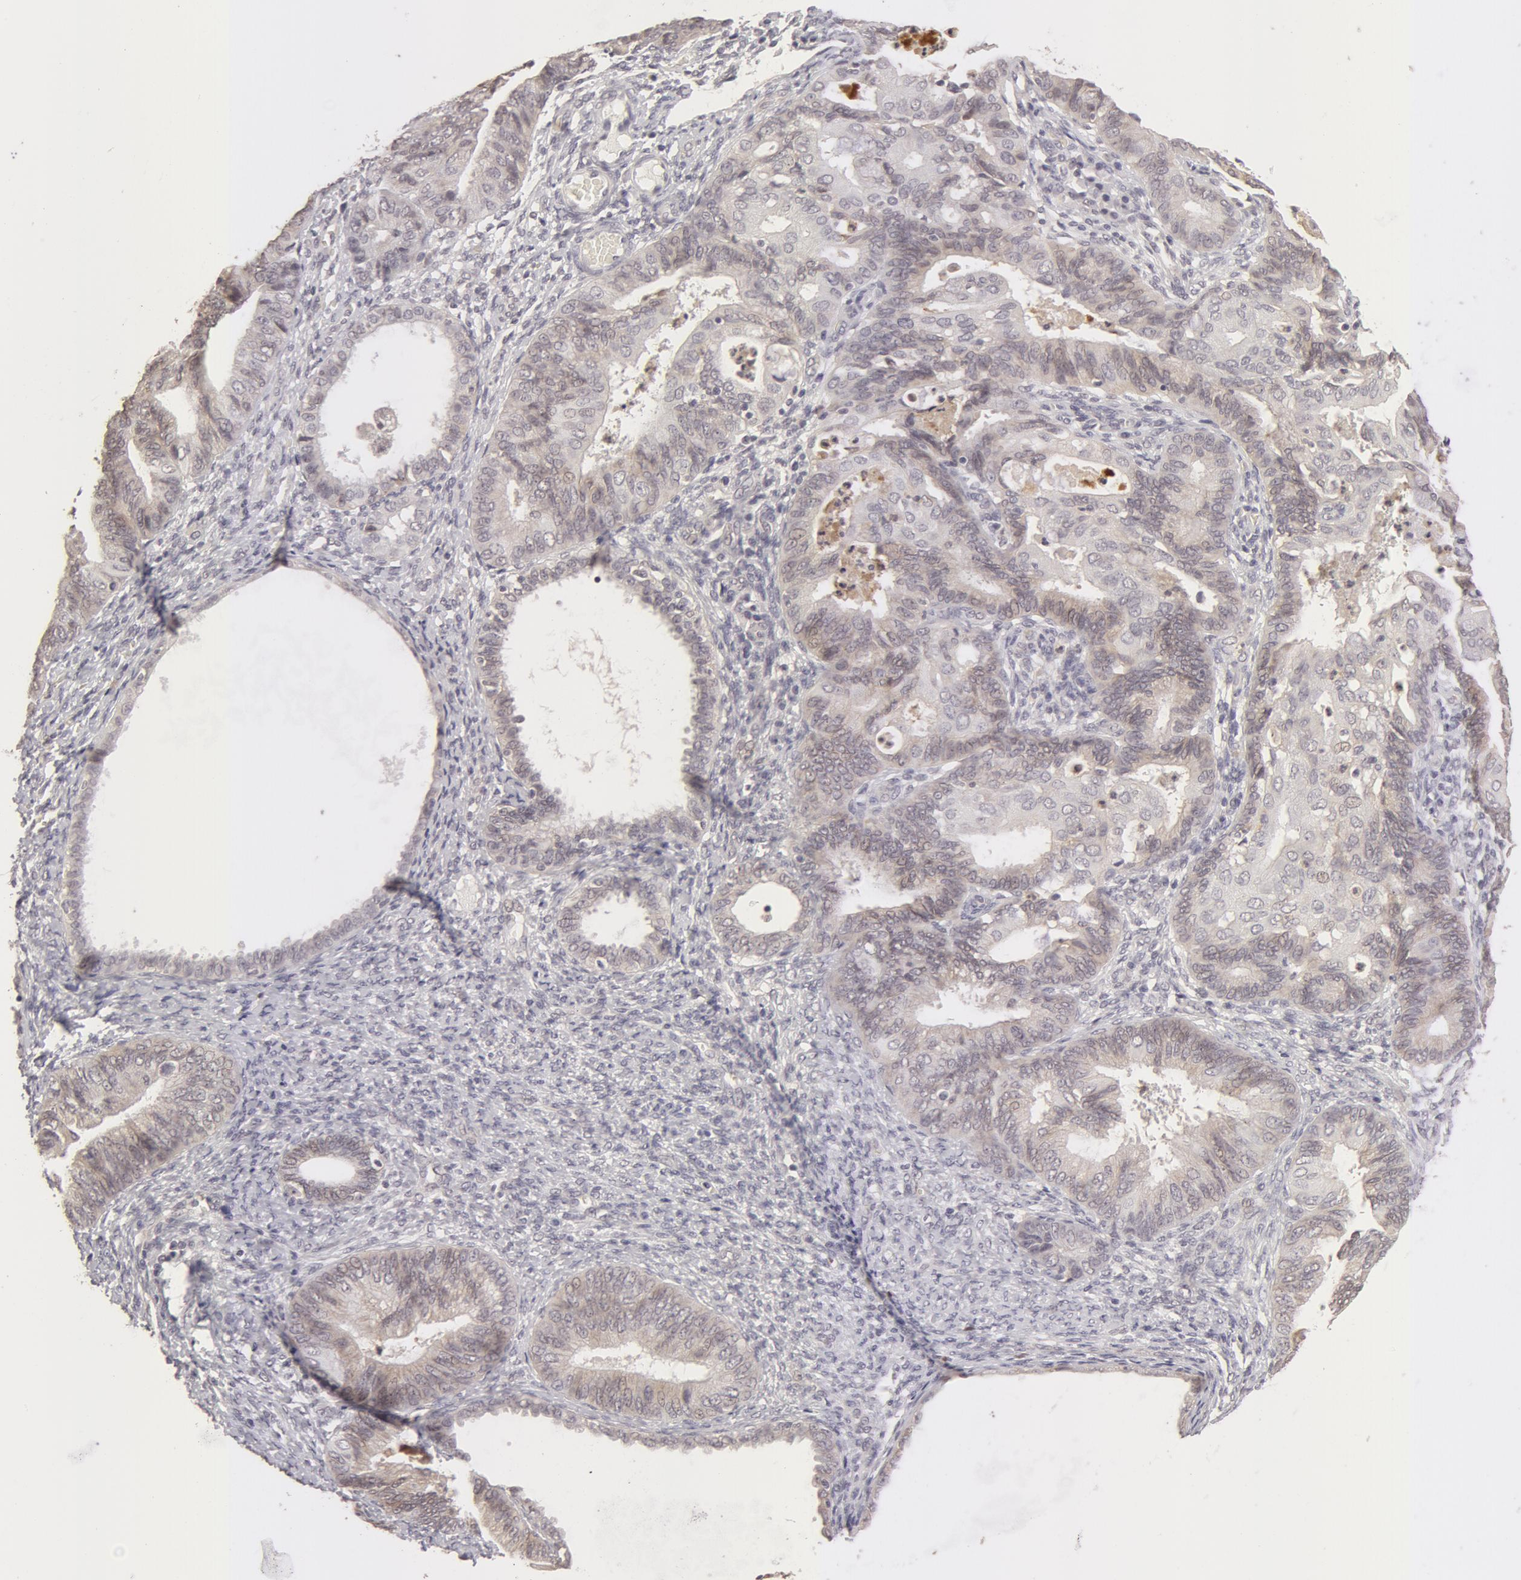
{"staining": {"intensity": "weak", "quantity": ">75%", "location": "cytoplasmic/membranous"}, "tissue": "endometrial cancer", "cell_type": "Tumor cells", "image_type": "cancer", "snomed": [{"axis": "morphology", "description": "Adenocarcinoma, NOS"}, {"axis": "topography", "description": "Endometrium"}], "caption": "Brown immunohistochemical staining in endometrial cancer (adenocarcinoma) reveals weak cytoplasmic/membranous positivity in approximately >75% of tumor cells. (IHC, brightfield microscopy, high magnification).", "gene": "ADAM10", "patient": {"sex": "female", "age": 63}}